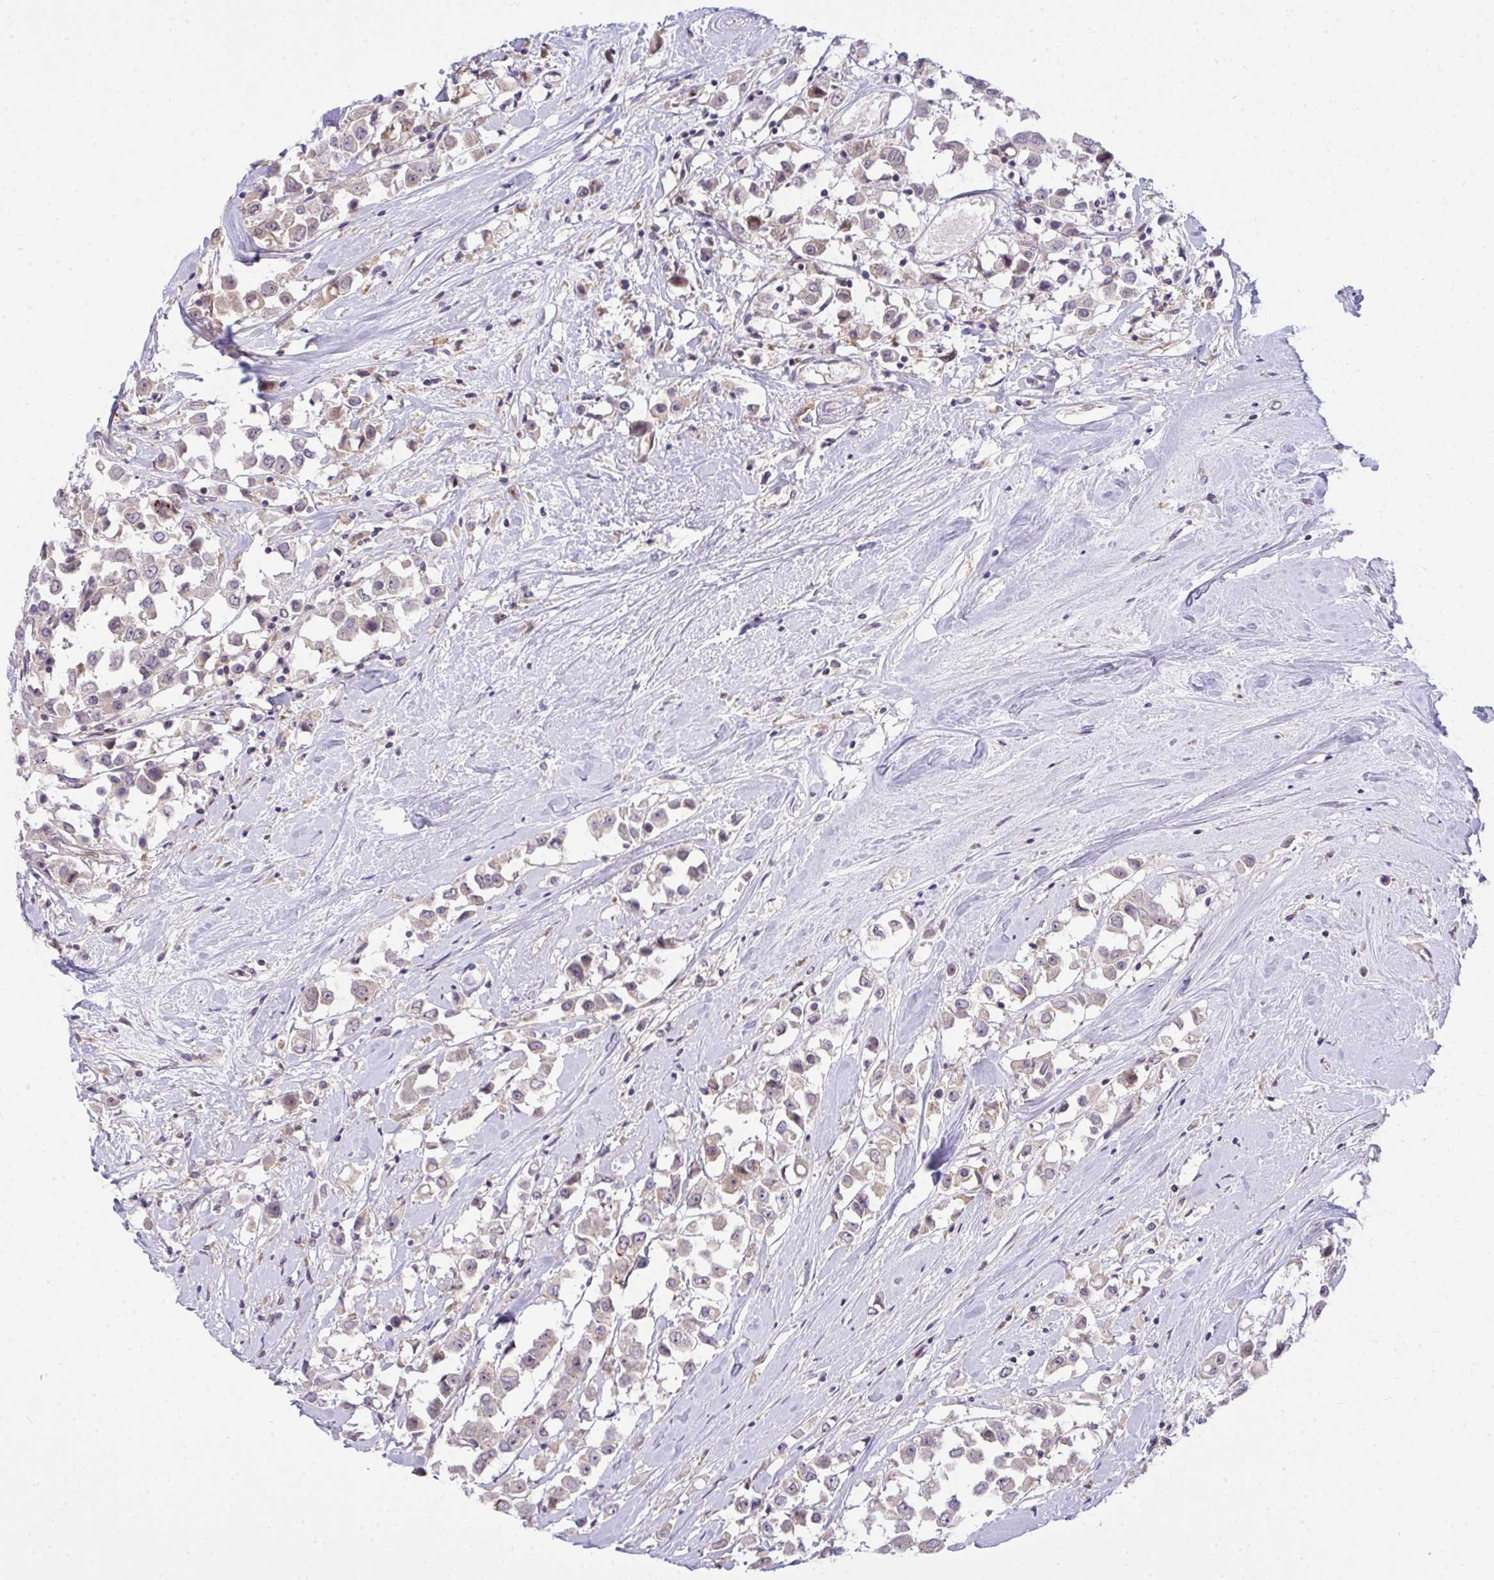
{"staining": {"intensity": "negative", "quantity": "none", "location": "none"}, "tissue": "breast cancer", "cell_type": "Tumor cells", "image_type": "cancer", "snomed": [{"axis": "morphology", "description": "Duct carcinoma"}, {"axis": "topography", "description": "Breast"}], "caption": "IHC histopathology image of intraductal carcinoma (breast) stained for a protein (brown), which reveals no staining in tumor cells.", "gene": "SLC9A6", "patient": {"sex": "female", "age": 61}}